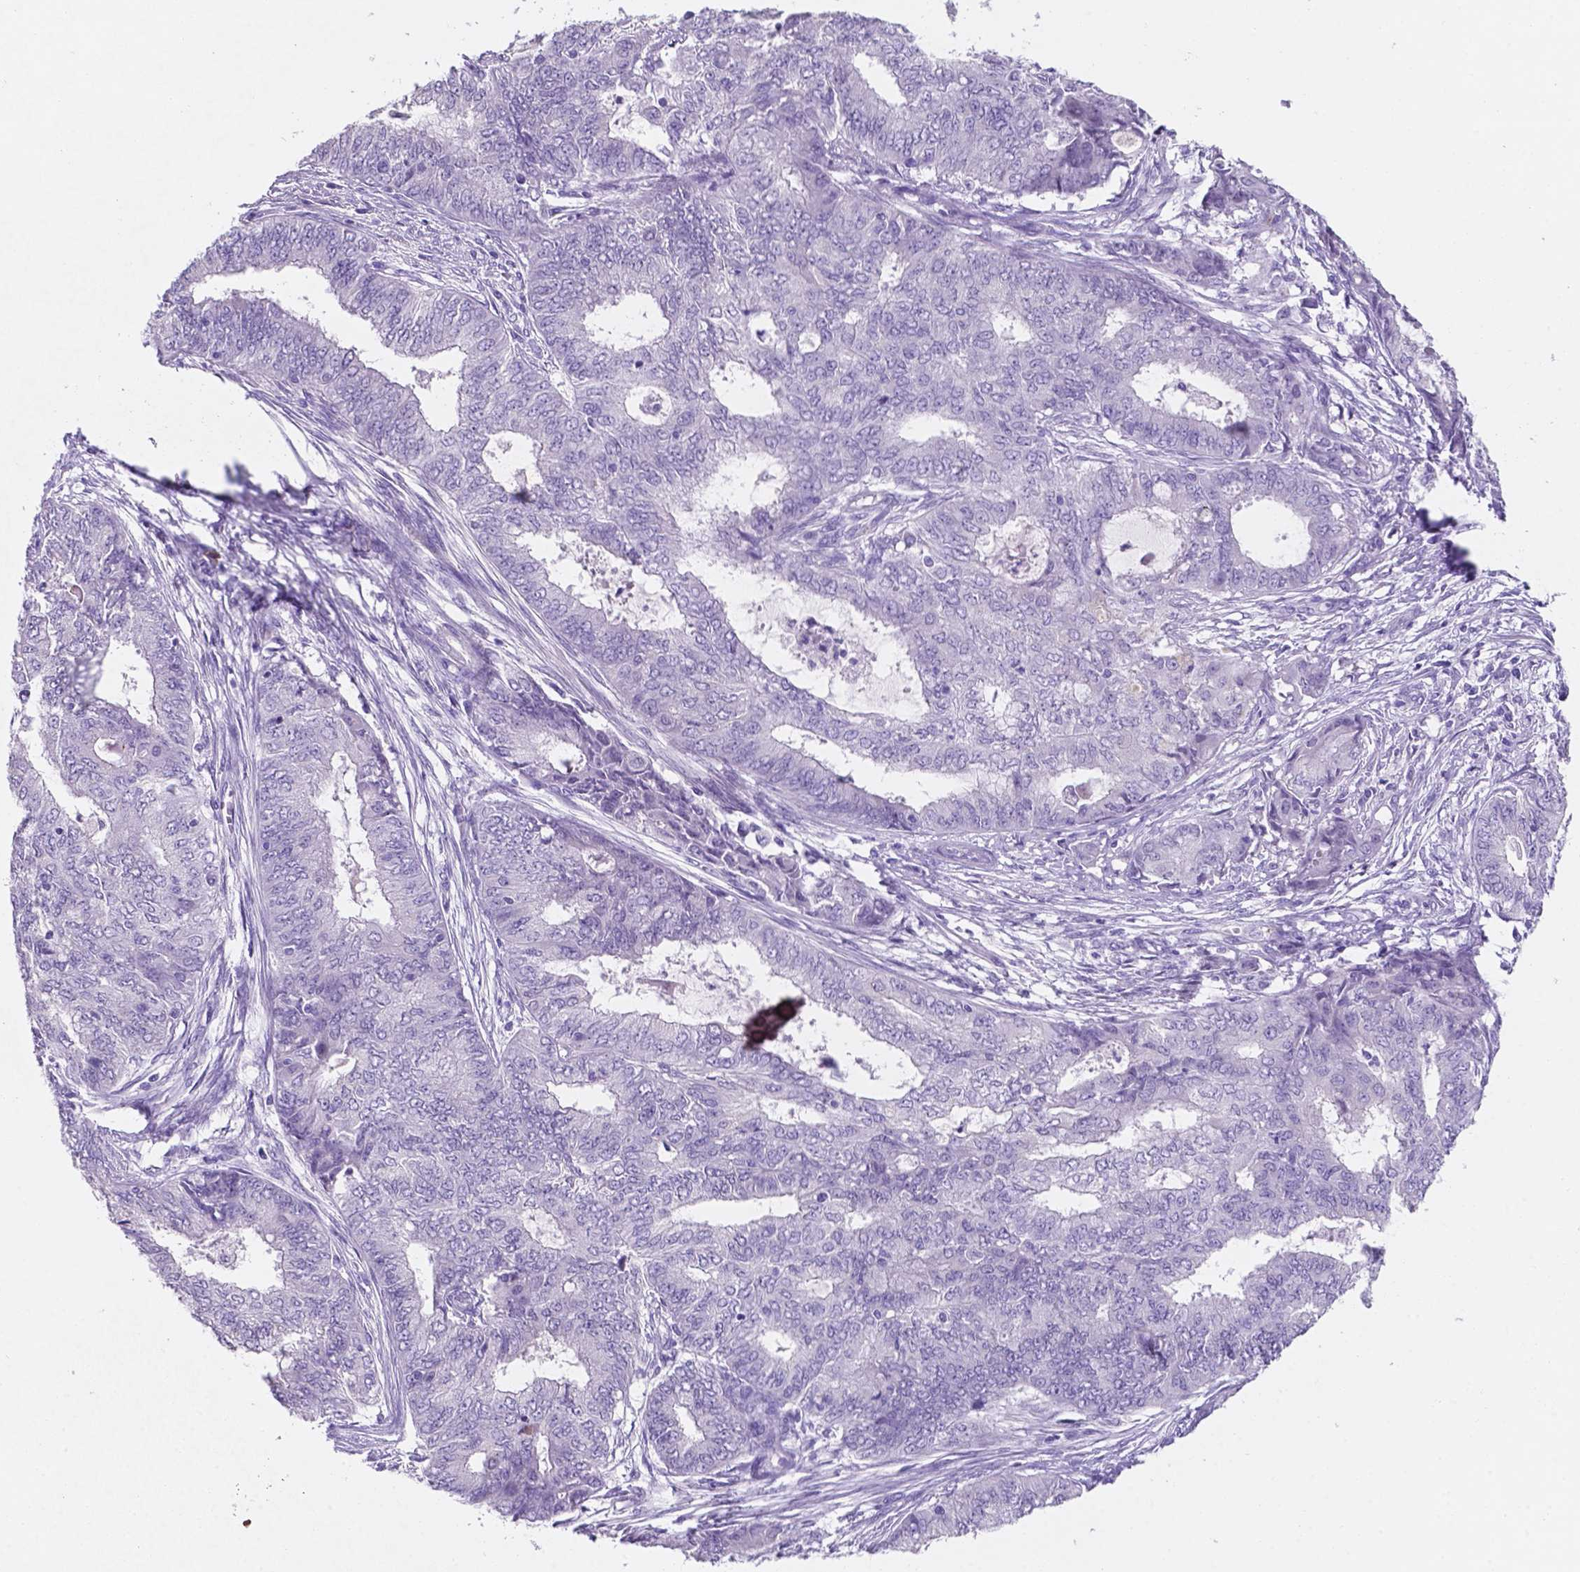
{"staining": {"intensity": "negative", "quantity": "none", "location": "none"}, "tissue": "endometrial cancer", "cell_type": "Tumor cells", "image_type": "cancer", "snomed": [{"axis": "morphology", "description": "Adenocarcinoma, NOS"}, {"axis": "topography", "description": "Endometrium"}], "caption": "Tumor cells show no significant protein staining in endometrial cancer (adenocarcinoma).", "gene": "EBLN2", "patient": {"sex": "female", "age": 62}}